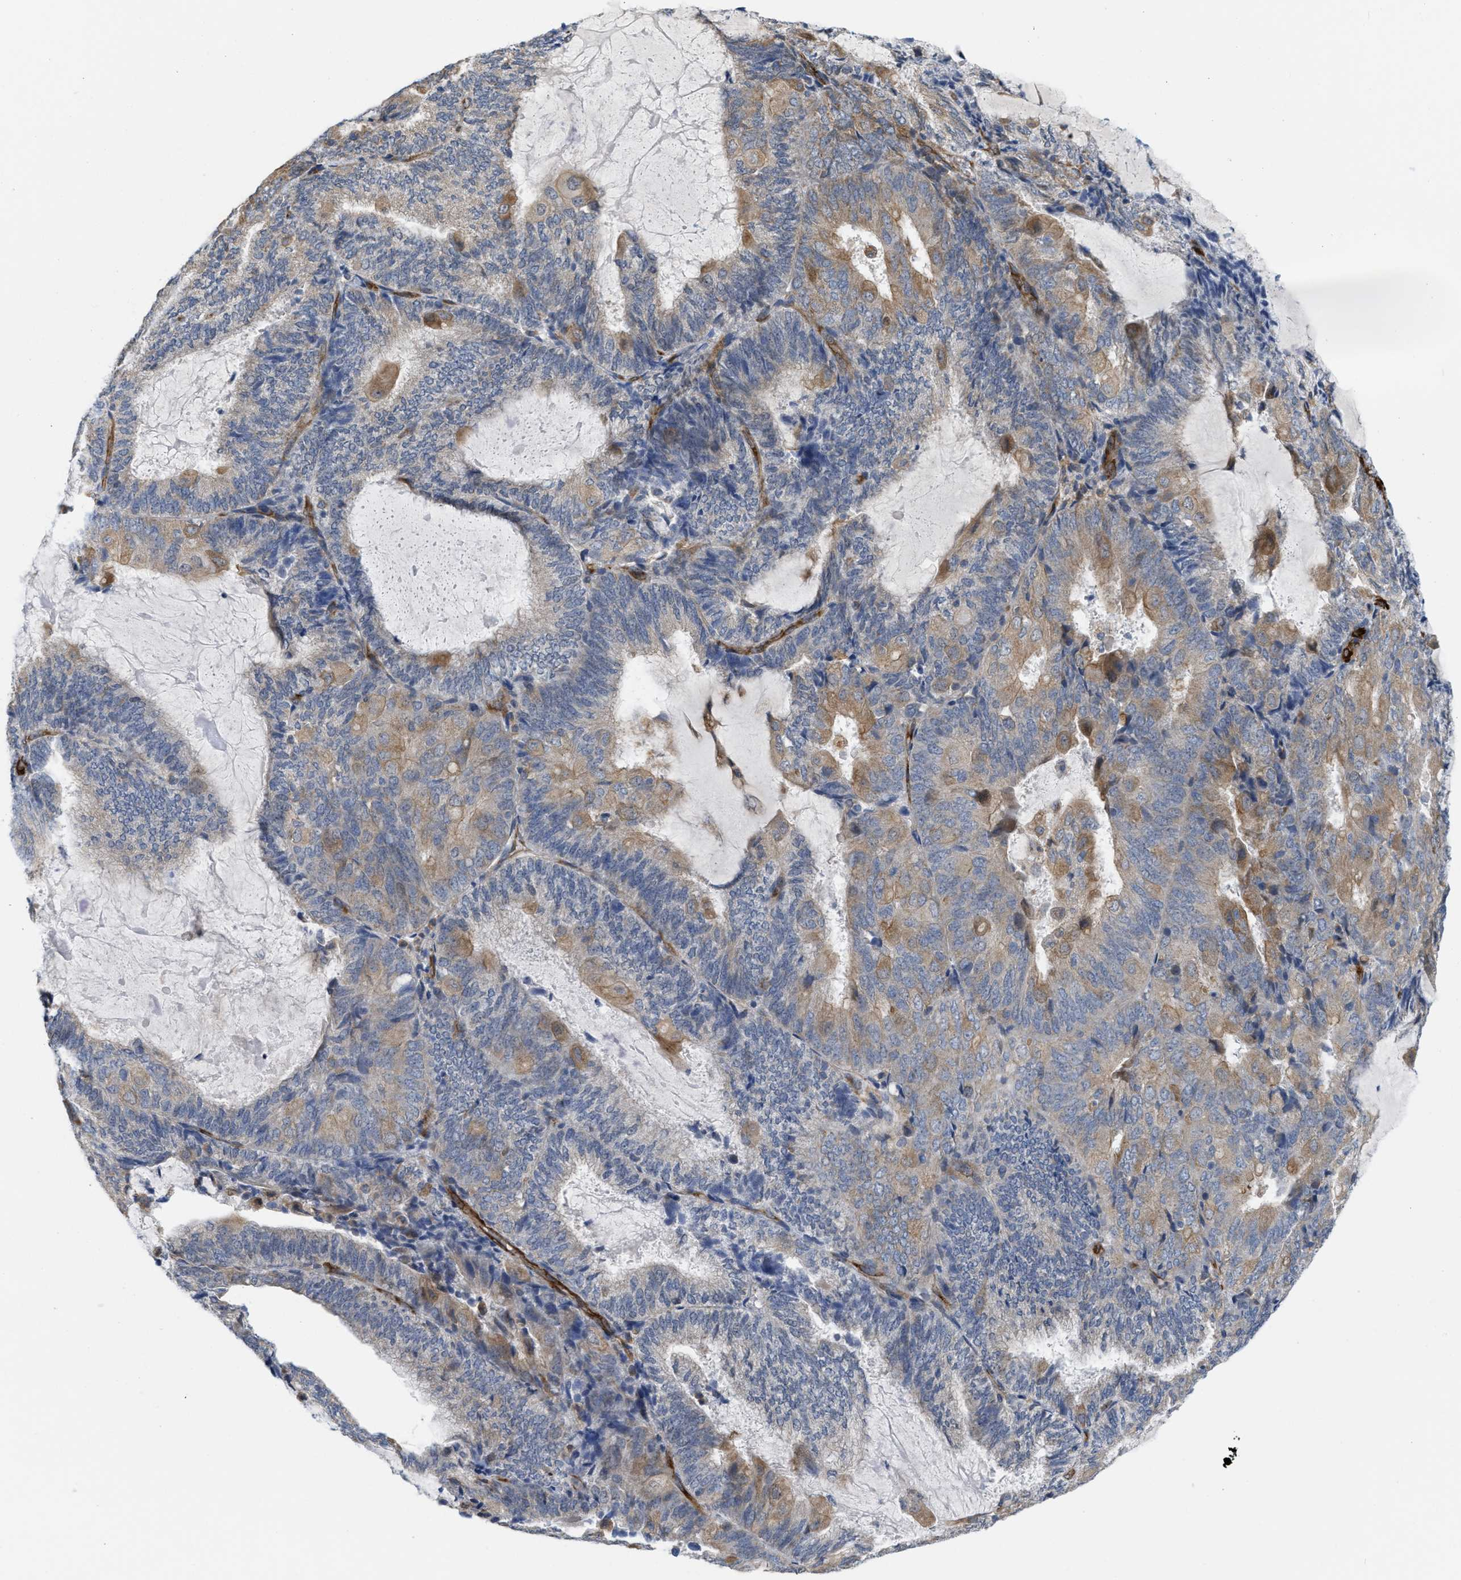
{"staining": {"intensity": "moderate", "quantity": "25%-75%", "location": "cytoplasmic/membranous"}, "tissue": "endometrial cancer", "cell_type": "Tumor cells", "image_type": "cancer", "snomed": [{"axis": "morphology", "description": "Adenocarcinoma, NOS"}, {"axis": "topography", "description": "Endometrium"}], "caption": "Immunohistochemistry micrograph of human endometrial adenocarcinoma stained for a protein (brown), which reveals medium levels of moderate cytoplasmic/membranous positivity in about 25%-75% of tumor cells.", "gene": "EOGT", "patient": {"sex": "female", "age": 81}}